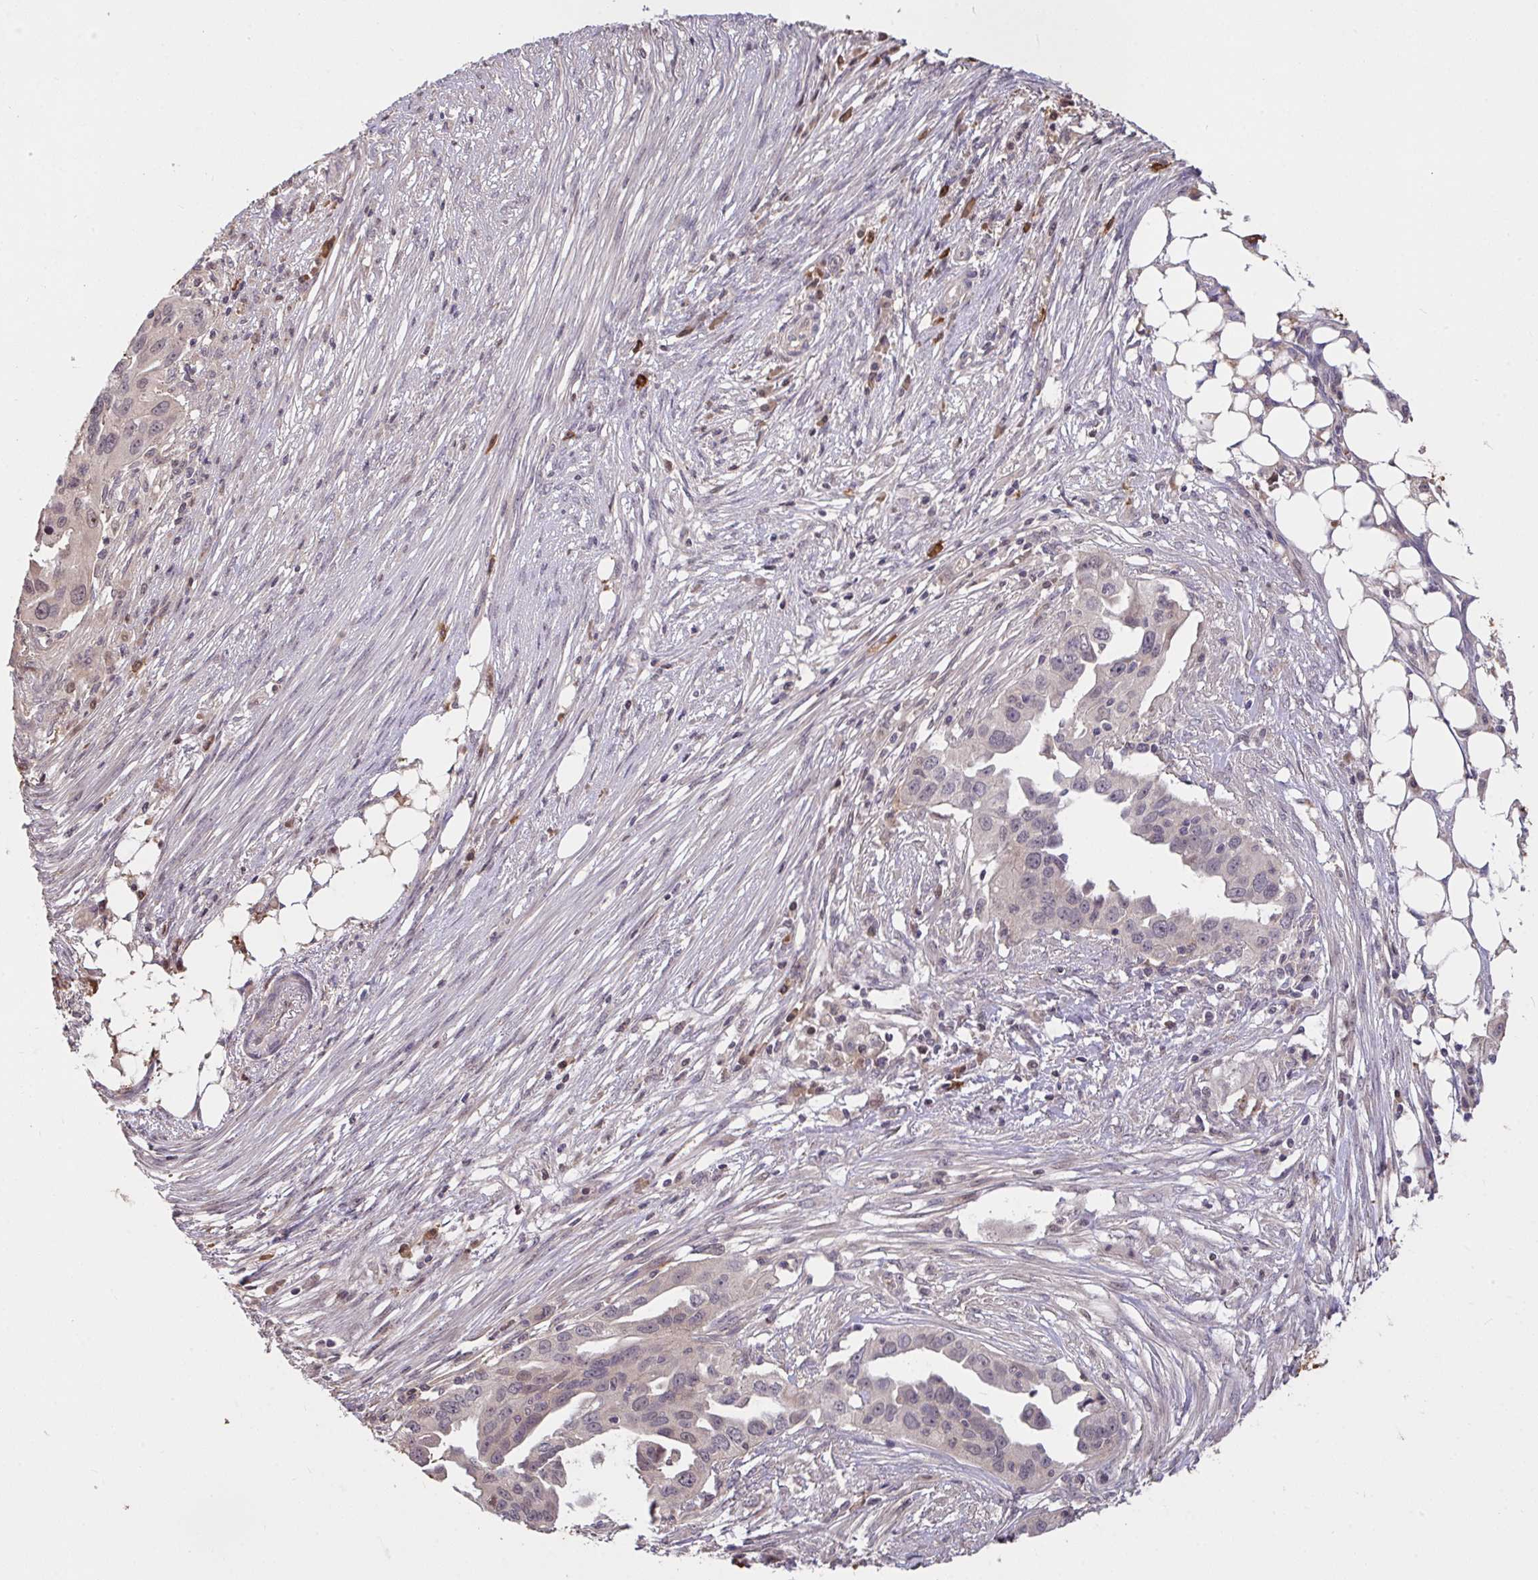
{"staining": {"intensity": "negative", "quantity": "none", "location": "none"}, "tissue": "ovarian cancer", "cell_type": "Tumor cells", "image_type": "cancer", "snomed": [{"axis": "morphology", "description": "Carcinoma, endometroid"}, {"axis": "morphology", "description": "Cystadenocarcinoma, serous, NOS"}, {"axis": "topography", "description": "Ovary"}], "caption": "Ovarian cancer was stained to show a protein in brown. There is no significant expression in tumor cells.", "gene": "FCER1A", "patient": {"sex": "female", "age": 45}}